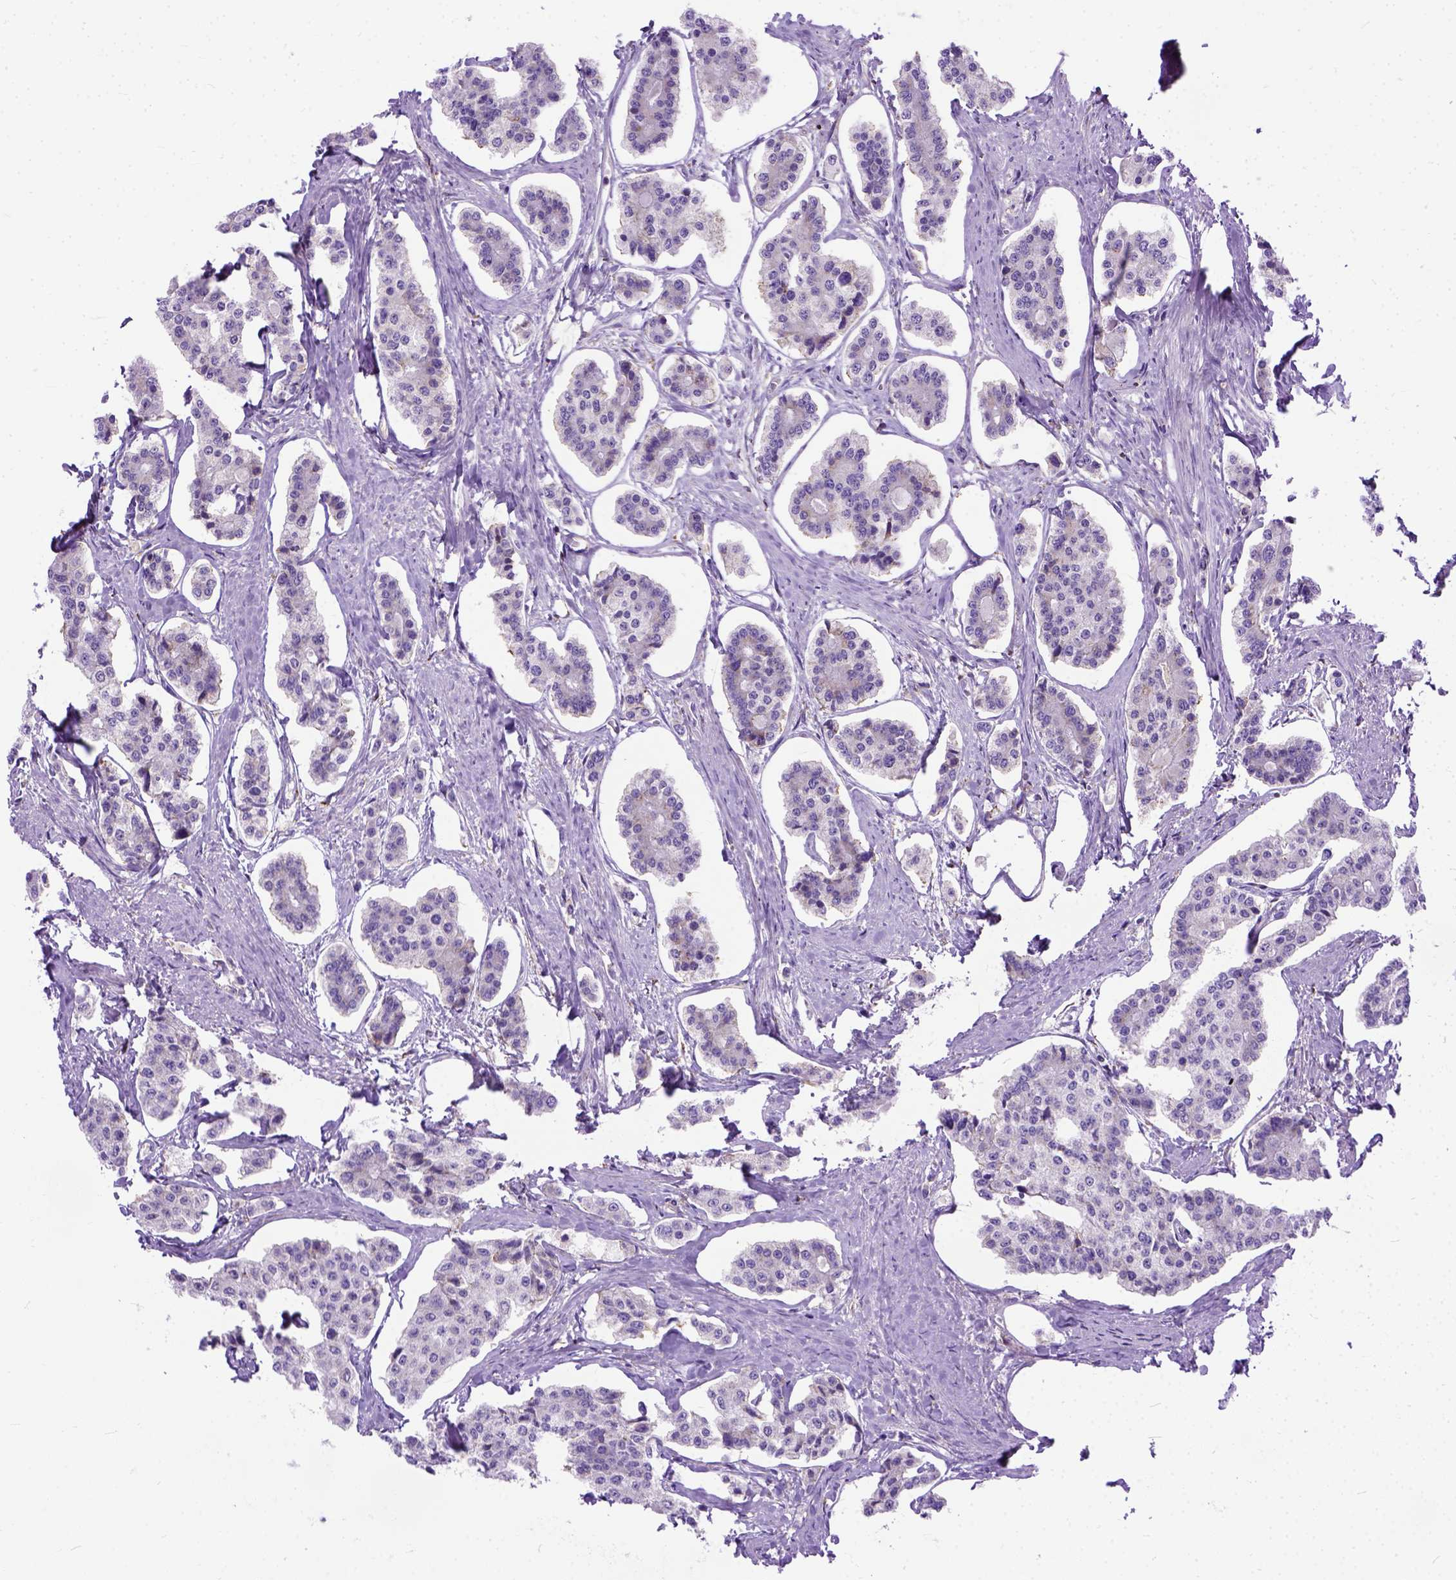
{"staining": {"intensity": "negative", "quantity": "none", "location": "none"}, "tissue": "carcinoid", "cell_type": "Tumor cells", "image_type": "cancer", "snomed": [{"axis": "morphology", "description": "Carcinoid, malignant, NOS"}, {"axis": "topography", "description": "Small intestine"}], "caption": "Immunohistochemical staining of malignant carcinoid shows no significant expression in tumor cells.", "gene": "PLK4", "patient": {"sex": "female", "age": 65}}